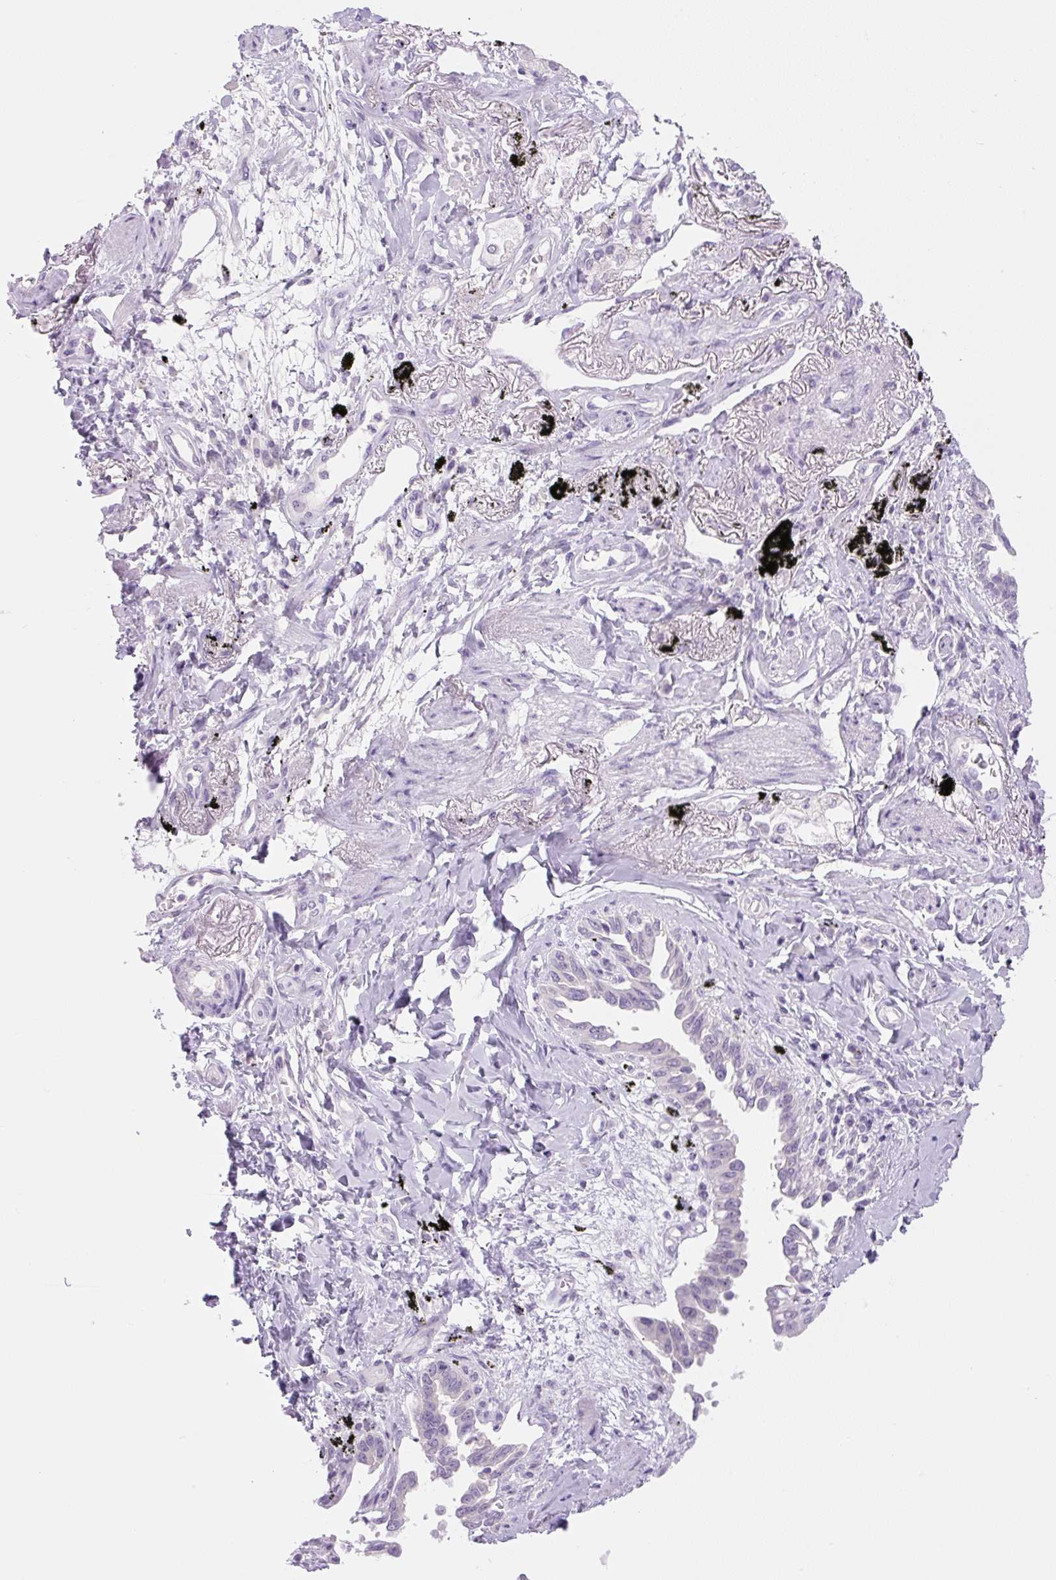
{"staining": {"intensity": "negative", "quantity": "none", "location": "none"}, "tissue": "lung cancer", "cell_type": "Tumor cells", "image_type": "cancer", "snomed": [{"axis": "morphology", "description": "Adenocarcinoma, NOS"}, {"axis": "topography", "description": "Lung"}], "caption": "This is an immunohistochemistry photomicrograph of lung adenocarcinoma. There is no expression in tumor cells.", "gene": "COL9A2", "patient": {"sex": "male", "age": 67}}